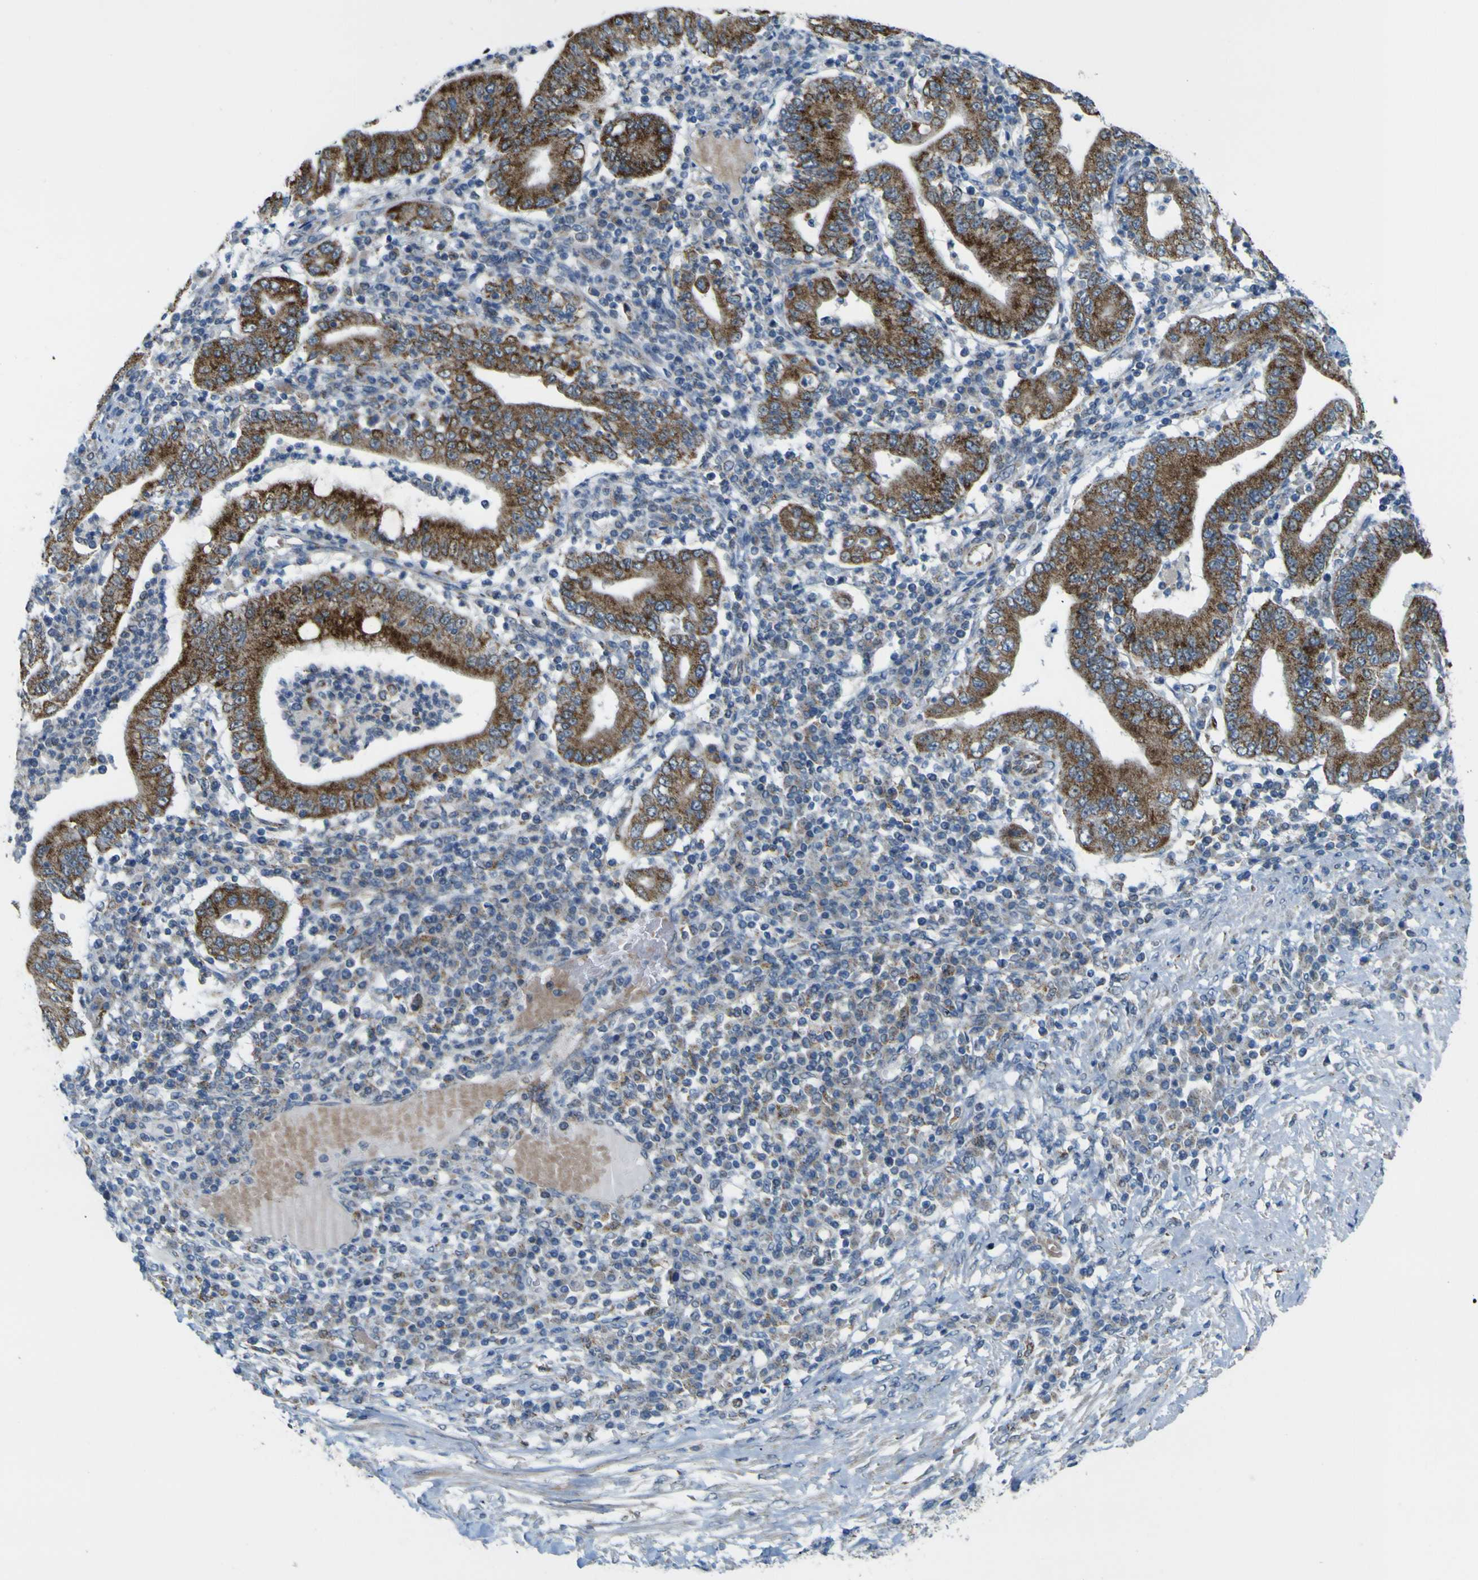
{"staining": {"intensity": "strong", "quantity": ">75%", "location": "cytoplasmic/membranous"}, "tissue": "stomach cancer", "cell_type": "Tumor cells", "image_type": "cancer", "snomed": [{"axis": "morphology", "description": "Normal tissue, NOS"}, {"axis": "morphology", "description": "Adenocarcinoma, NOS"}, {"axis": "topography", "description": "Esophagus"}, {"axis": "topography", "description": "Stomach, upper"}, {"axis": "topography", "description": "Peripheral nerve tissue"}], "caption": "Immunohistochemistry micrograph of stomach adenocarcinoma stained for a protein (brown), which shows high levels of strong cytoplasmic/membranous expression in approximately >75% of tumor cells.", "gene": "ACBD5", "patient": {"sex": "male", "age": 62}}